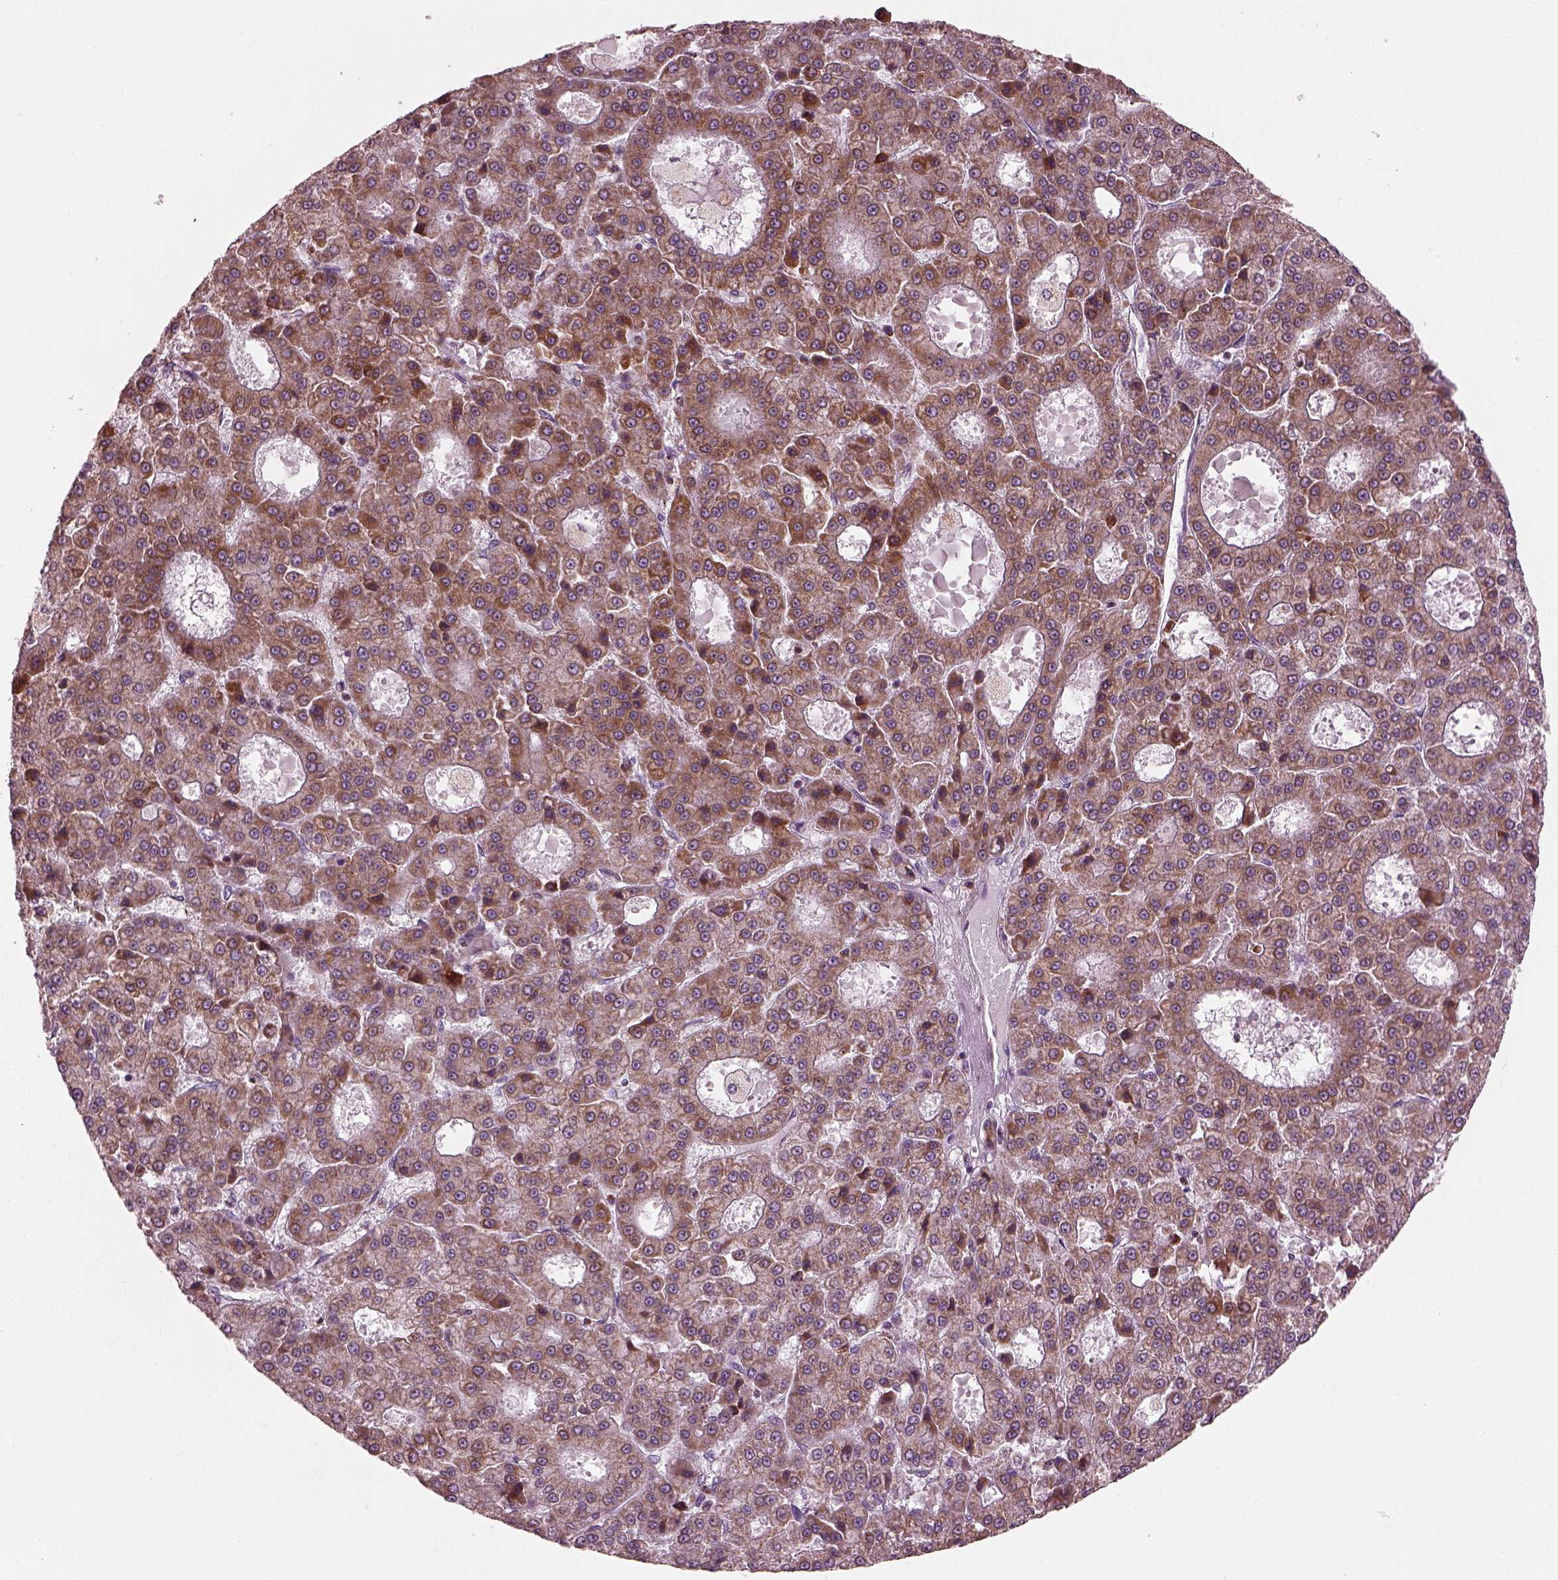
{"staining": {"intensity": "moderate", "quantity": ">75%", "location": "cytoplasmic/membranous"}, "tissue": "liver cancer", "cell_type": "Tumor cells", "image_type": "cancer", "snomed": [{"axis": "morphology", "description": "Carcinoma, Hepatocellular, NOS"}, {"axis": "topography", "description": "Liver"}], "caption": "This is a photomicrograph of IHC staining of liver cancer, which shows moderate expression in the cytoplasmic/membranous of tumor cells.", "gene": "ATP5MF", "patient": {"sex": "male", "age": 70}}